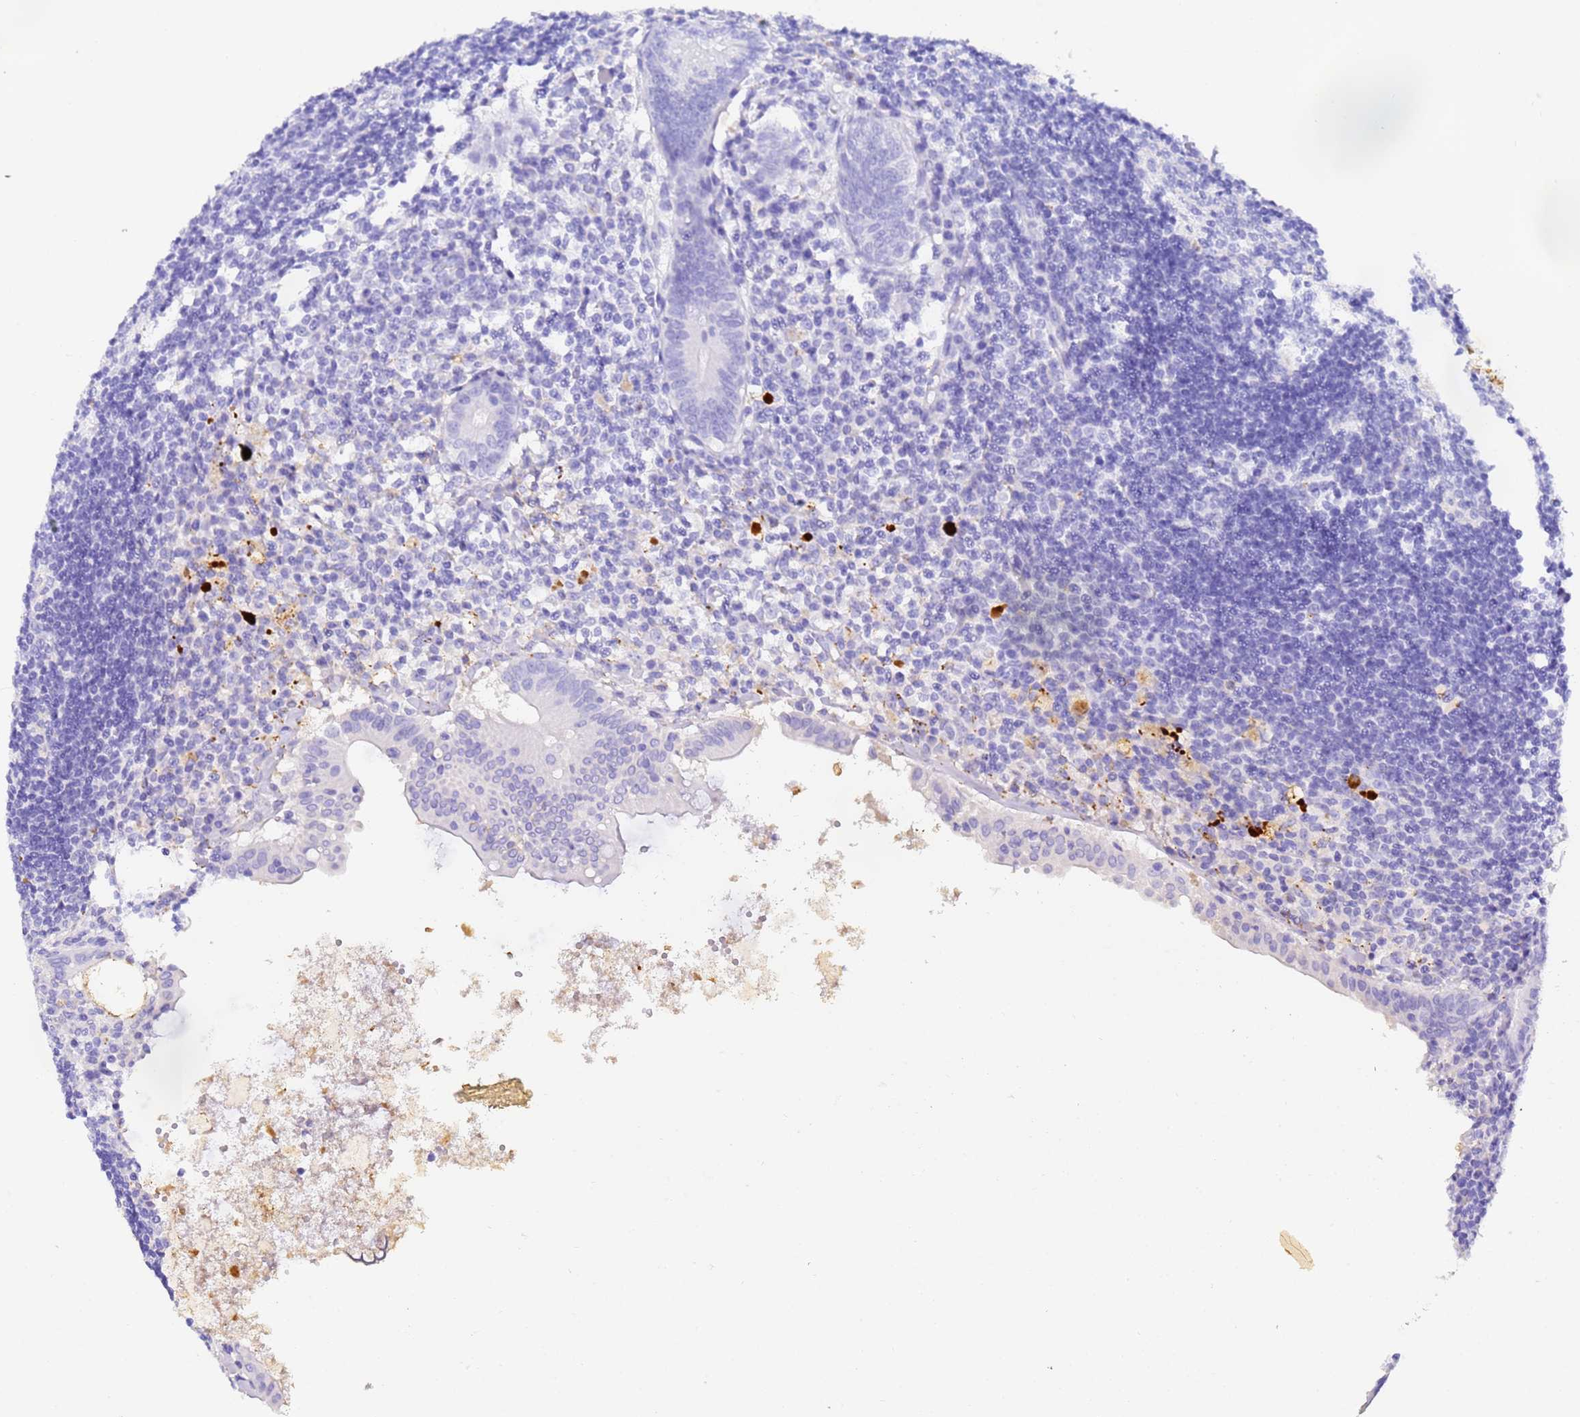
{"staining": {"intensity": "negative", "quantity": "none", "location": "none"}, "tissue": "appendix", "cell_type": "Glandular cells", "image_type": "normal", "snomed": [{"axis": "morphology", "description": "Normal tissue, NOS"}, {"axis": "topography", "description": "Appendix"}], "caption": "Immunohistochemistry (IHC) of unremarkable human appendix exhibits no expression in glandular cells. (DAB (3,3'-diaminobenzidine) immunohistochemistry (IHC) with hematoxylin counter stain).", "gene": "CFHR1", "patient": {"sex": "female", "age": 54}}